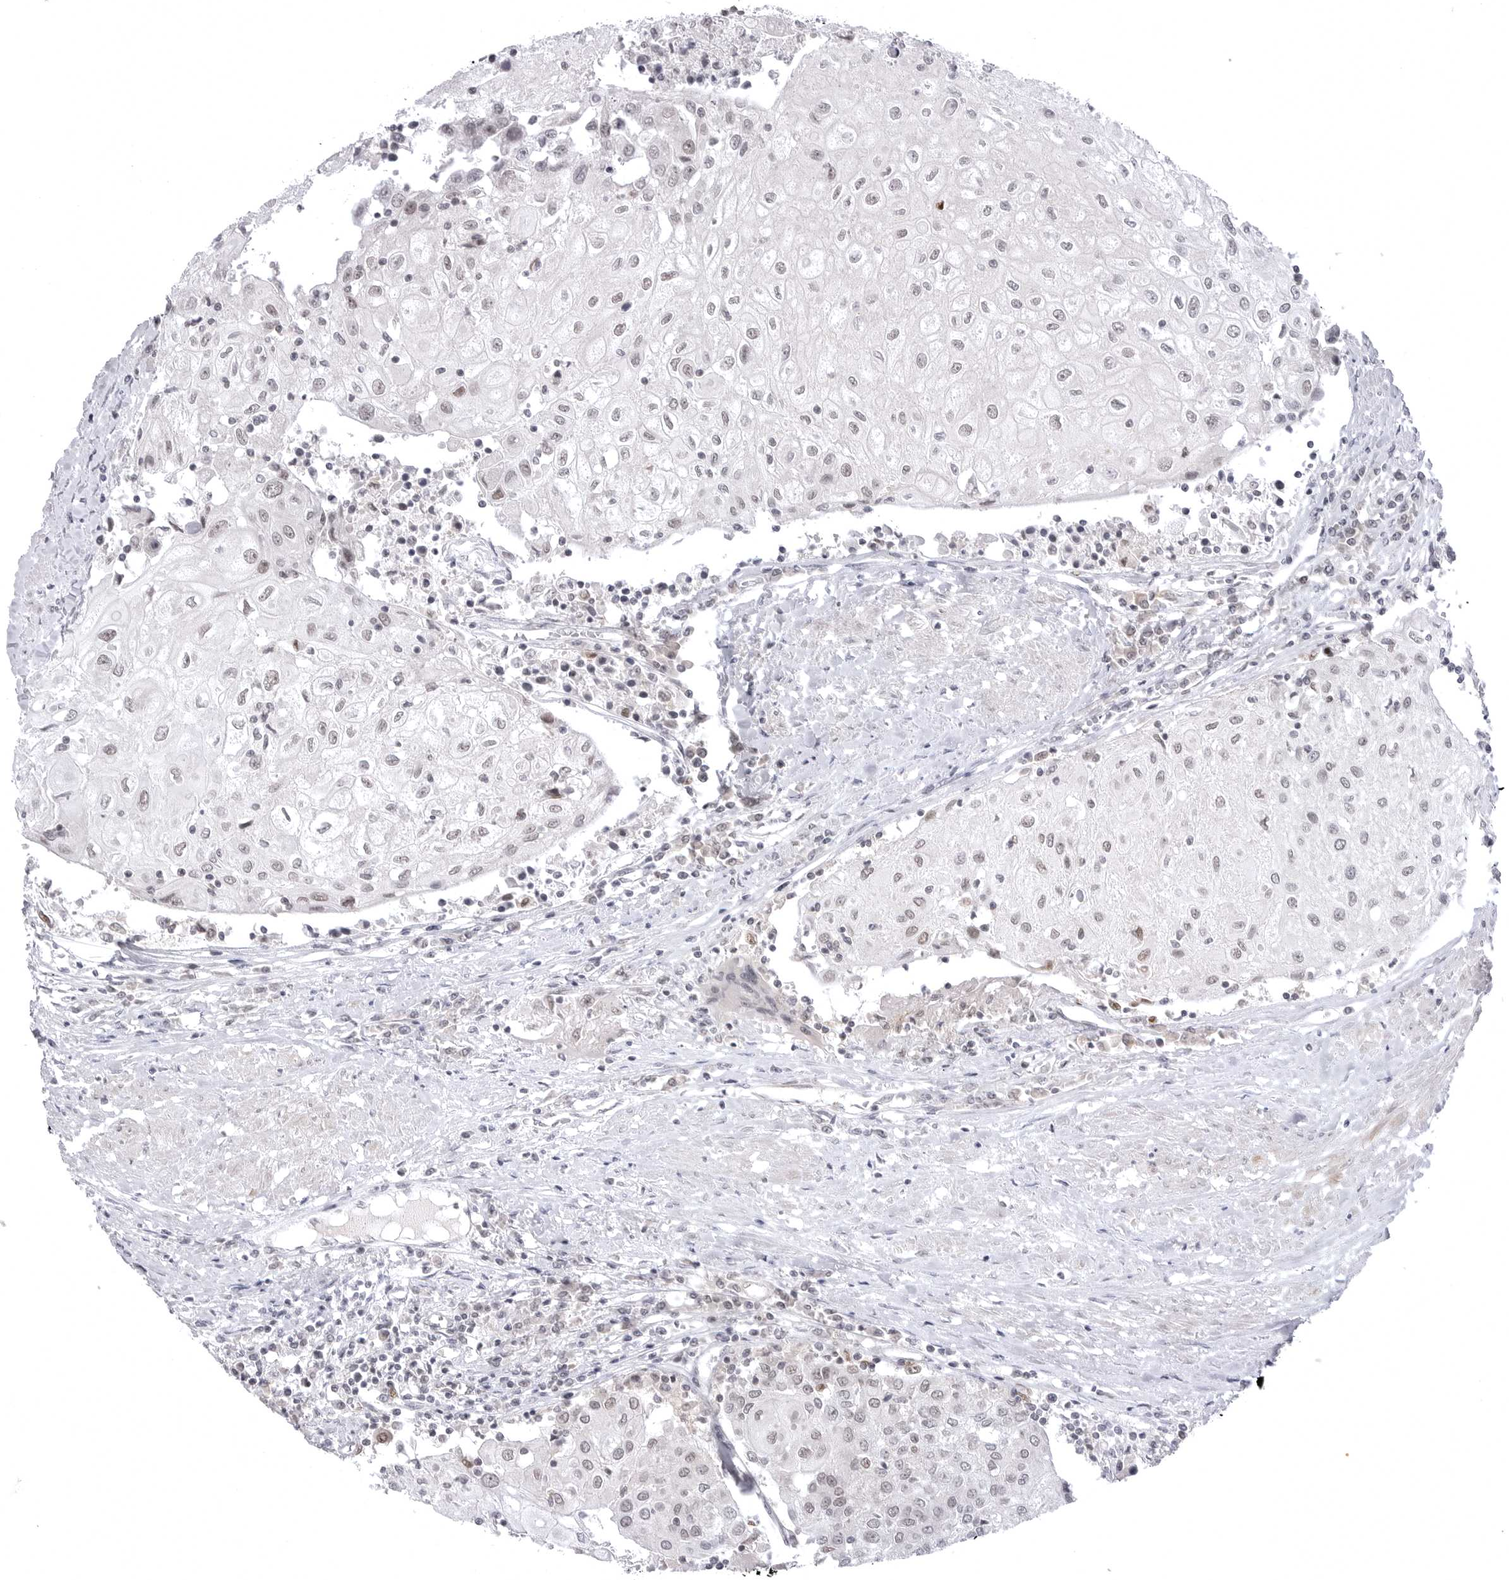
{"staining": {"intensity": "negative", "quantity": "none", "location": "none"}, "tissue": "urothelial cancer", "cell_type": "Tumor cells", "image_type": "cancer", "snomed": [{"axis": "morphology", "description": "Urothelial carcinoma, High grade"}, {"axis": "topography", "description": "Urinary bladder"}], "caption": "Tumor cells are negative for brown protein staining in high-grade urothelial carcinoma.", "gene": "PTK2B", "patient": {"sex": "female", "age": 85}}